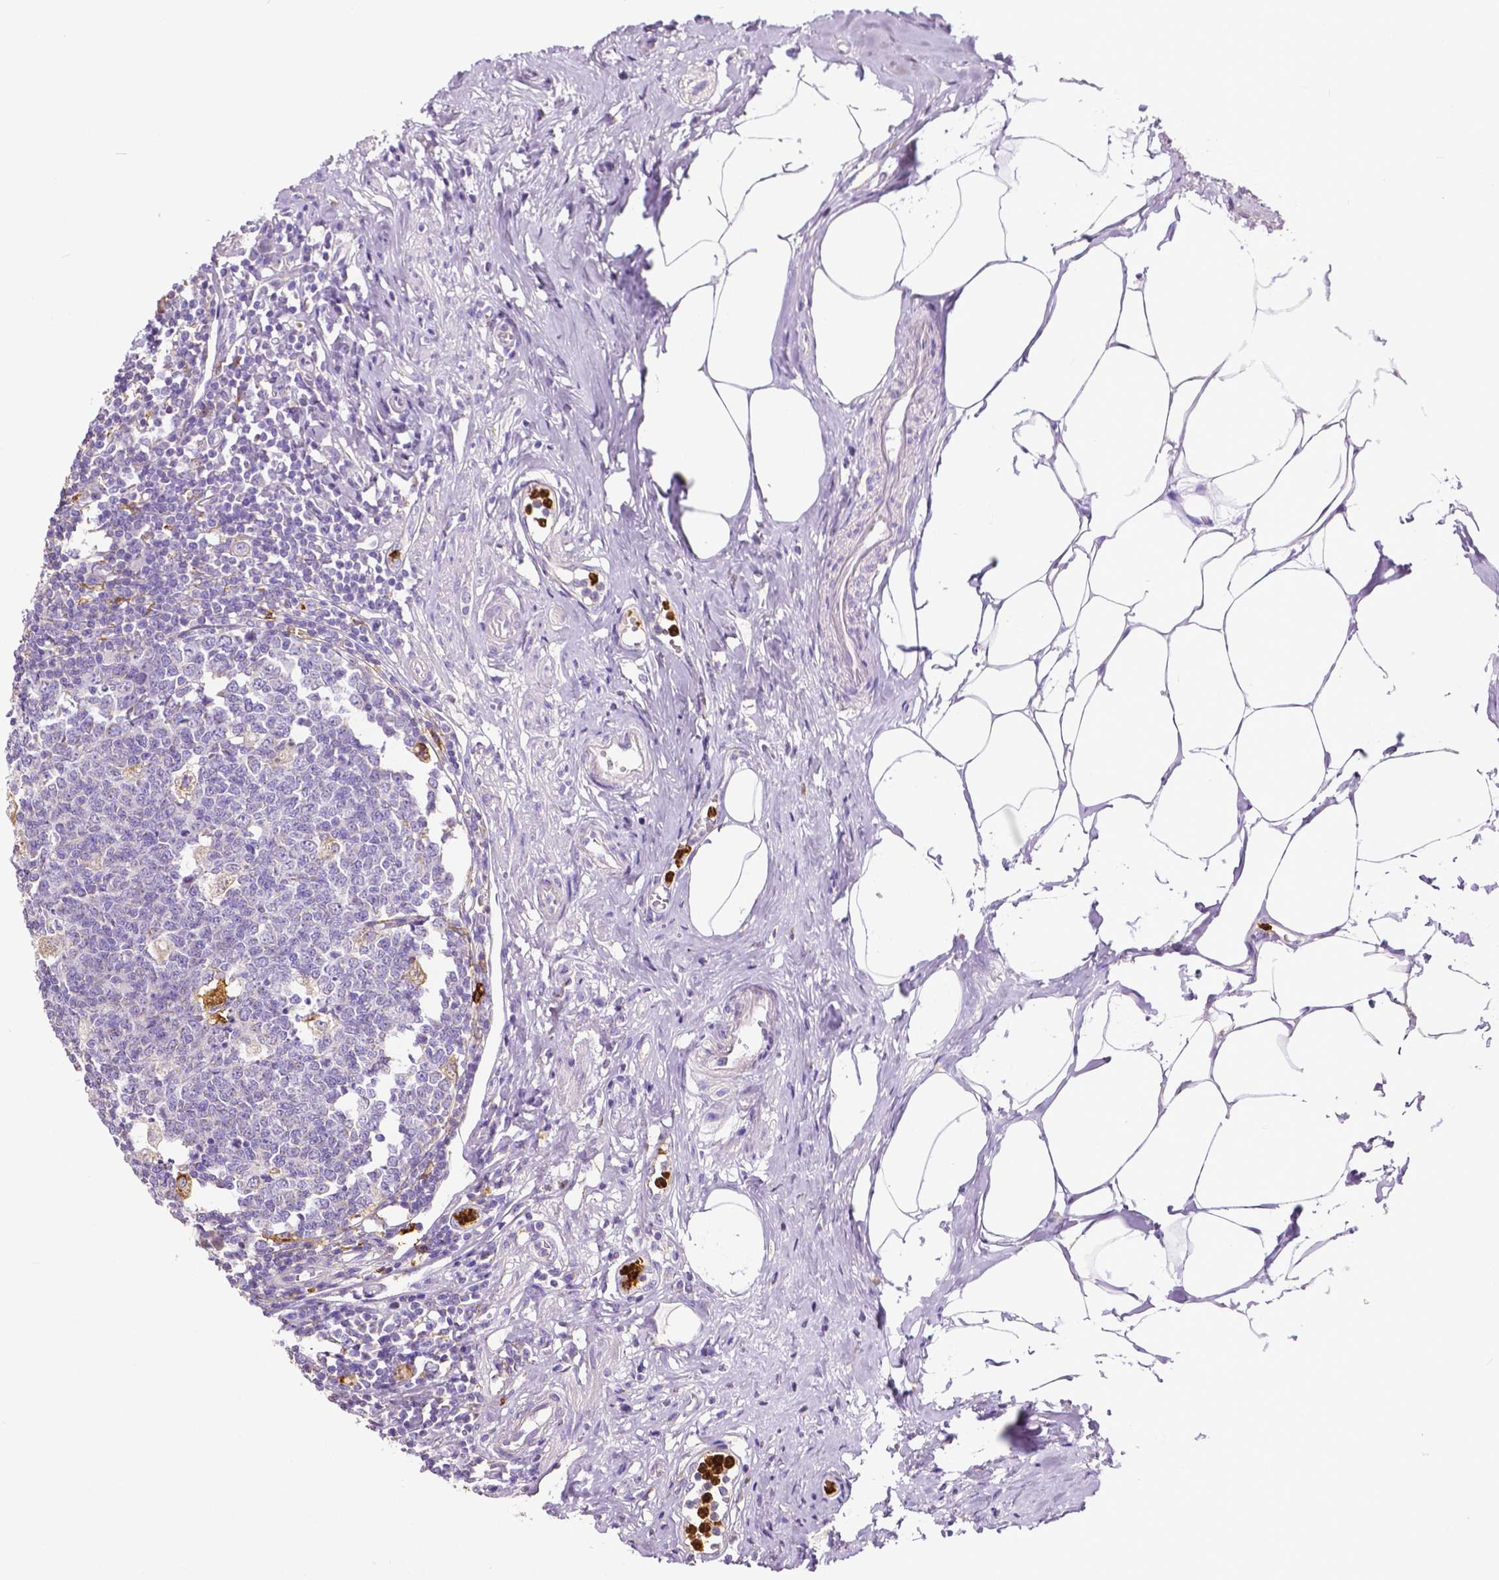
{"staining": {"intensity": "negative", "quantity": "none", "location": "none"}, "tissue": "appendix", "cell_type": "Glandular cells", "image_type": "normal", "snomed": [{"axis": "morphology", "description": "Normal tissue, NOS"}, {"axis": "morphology", "description": "Carcinoma, endometroid"}, {"axis": "topography", "description": "Appendix"}, {"axis": "topography", "description": "Colon"}], "caption": "This is an immunohistochemistry (IHC) photomicrograph of normal appendix. There is no expression in glandular cells.", "gene": "MMP9", "patient": {"sex": "female", "age": 60}}